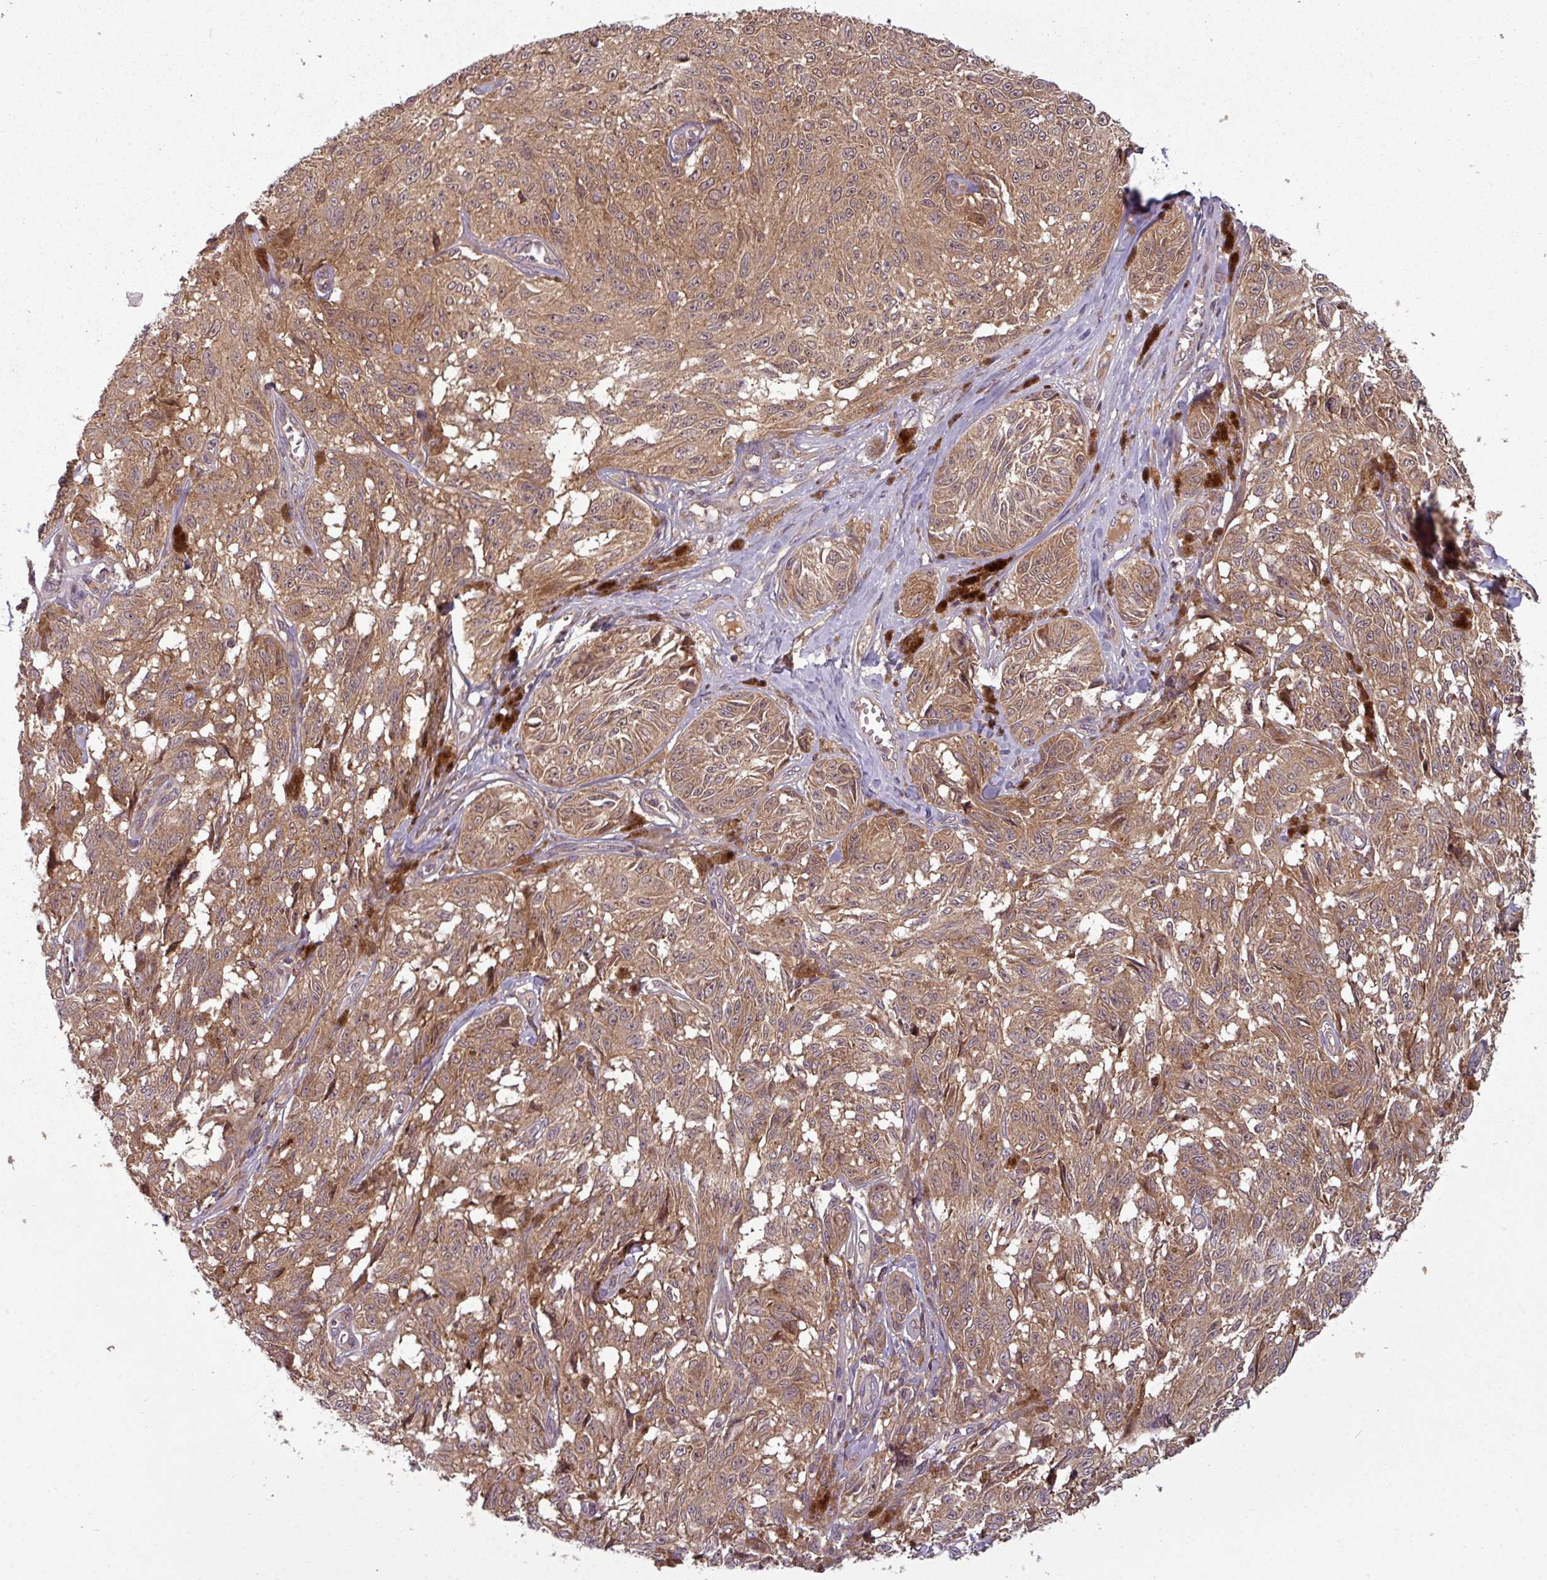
{"staining": {"intensity": "moderate", "quantity": ">75%", "location": "cytoplasmic/membranous"}, "tissue": "melanoma", "cell_type": "Tumor cells", "image_type": "cancer", "snomed": [{"axis": "morphology", "description": "Malignant melanoma, NOS"}, {"axis": "topography", "description": "Skin"}], "caption": "Human malignant melanoma stained with a brown dye displays moderate cytoplasmic/membranous positive positivity in approximately >75% of tumor cells.", "gene": "GSKIP", "patient": {"sex": "male", "age": 68}}